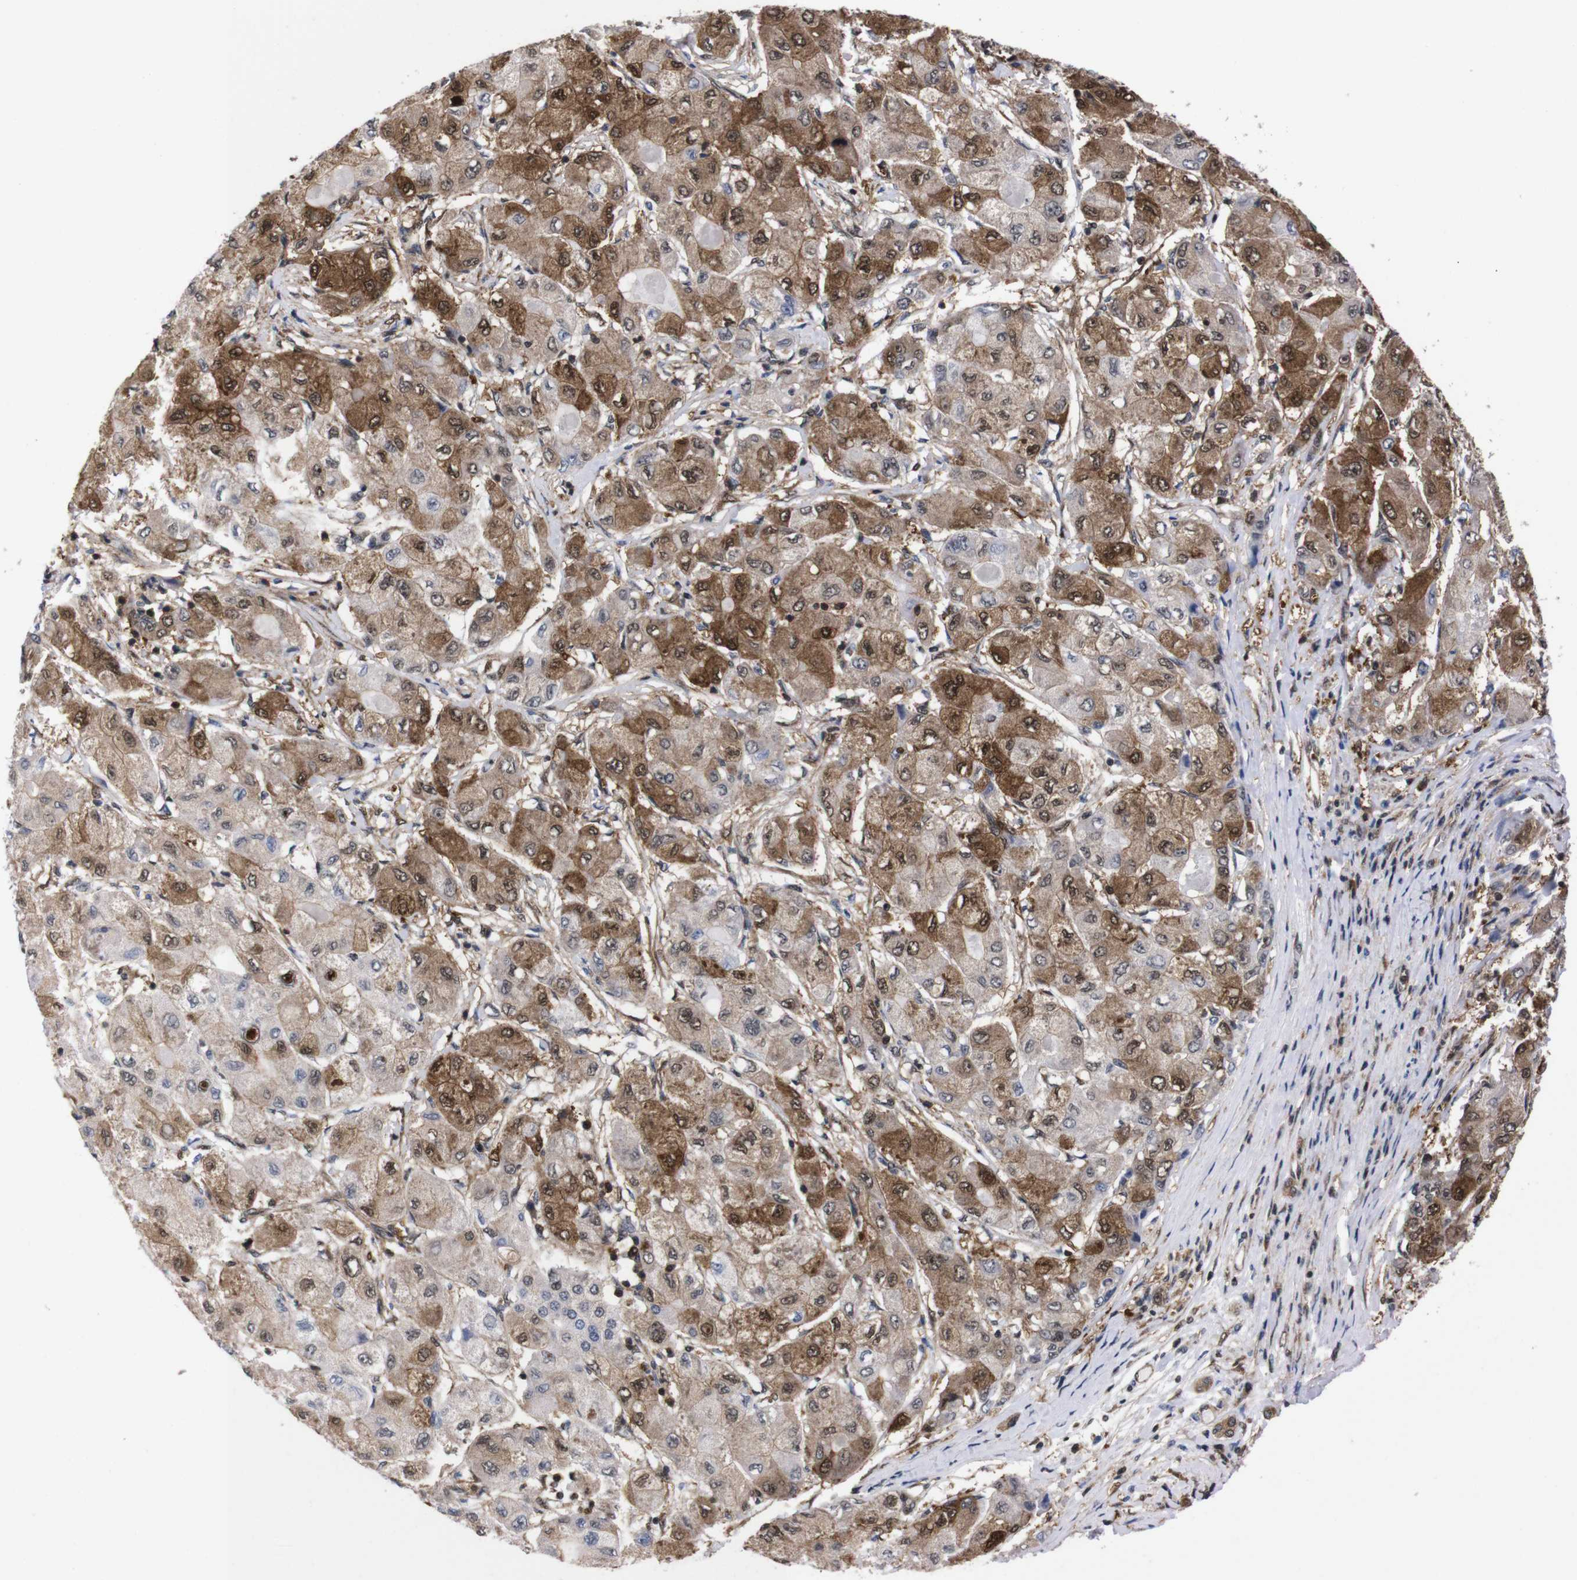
{"staining": {"intensity": "moderate", "quantity": ">75%", "location": "cytoplasmic/membranous,nuclear"}, "tissue": "liver cancer", "cell_type": "Tumor cells", "image_type": "cancer", "snomed": [{"axis": "morphology", "description": "Carcinoma, Hepatocellular, NOS"}, {"axis": "topography", "description": "Liver"}], "caption": "This is a histology image of immunohistochemistry (IHC) staining of hepatocellular carcinoma (liver), which shows moderate expression in the cytoplasmic/membranous and nuclear of tumor cells.", "gene": "UBQLN2", "patient": {"sex": "male", "age": 80}}